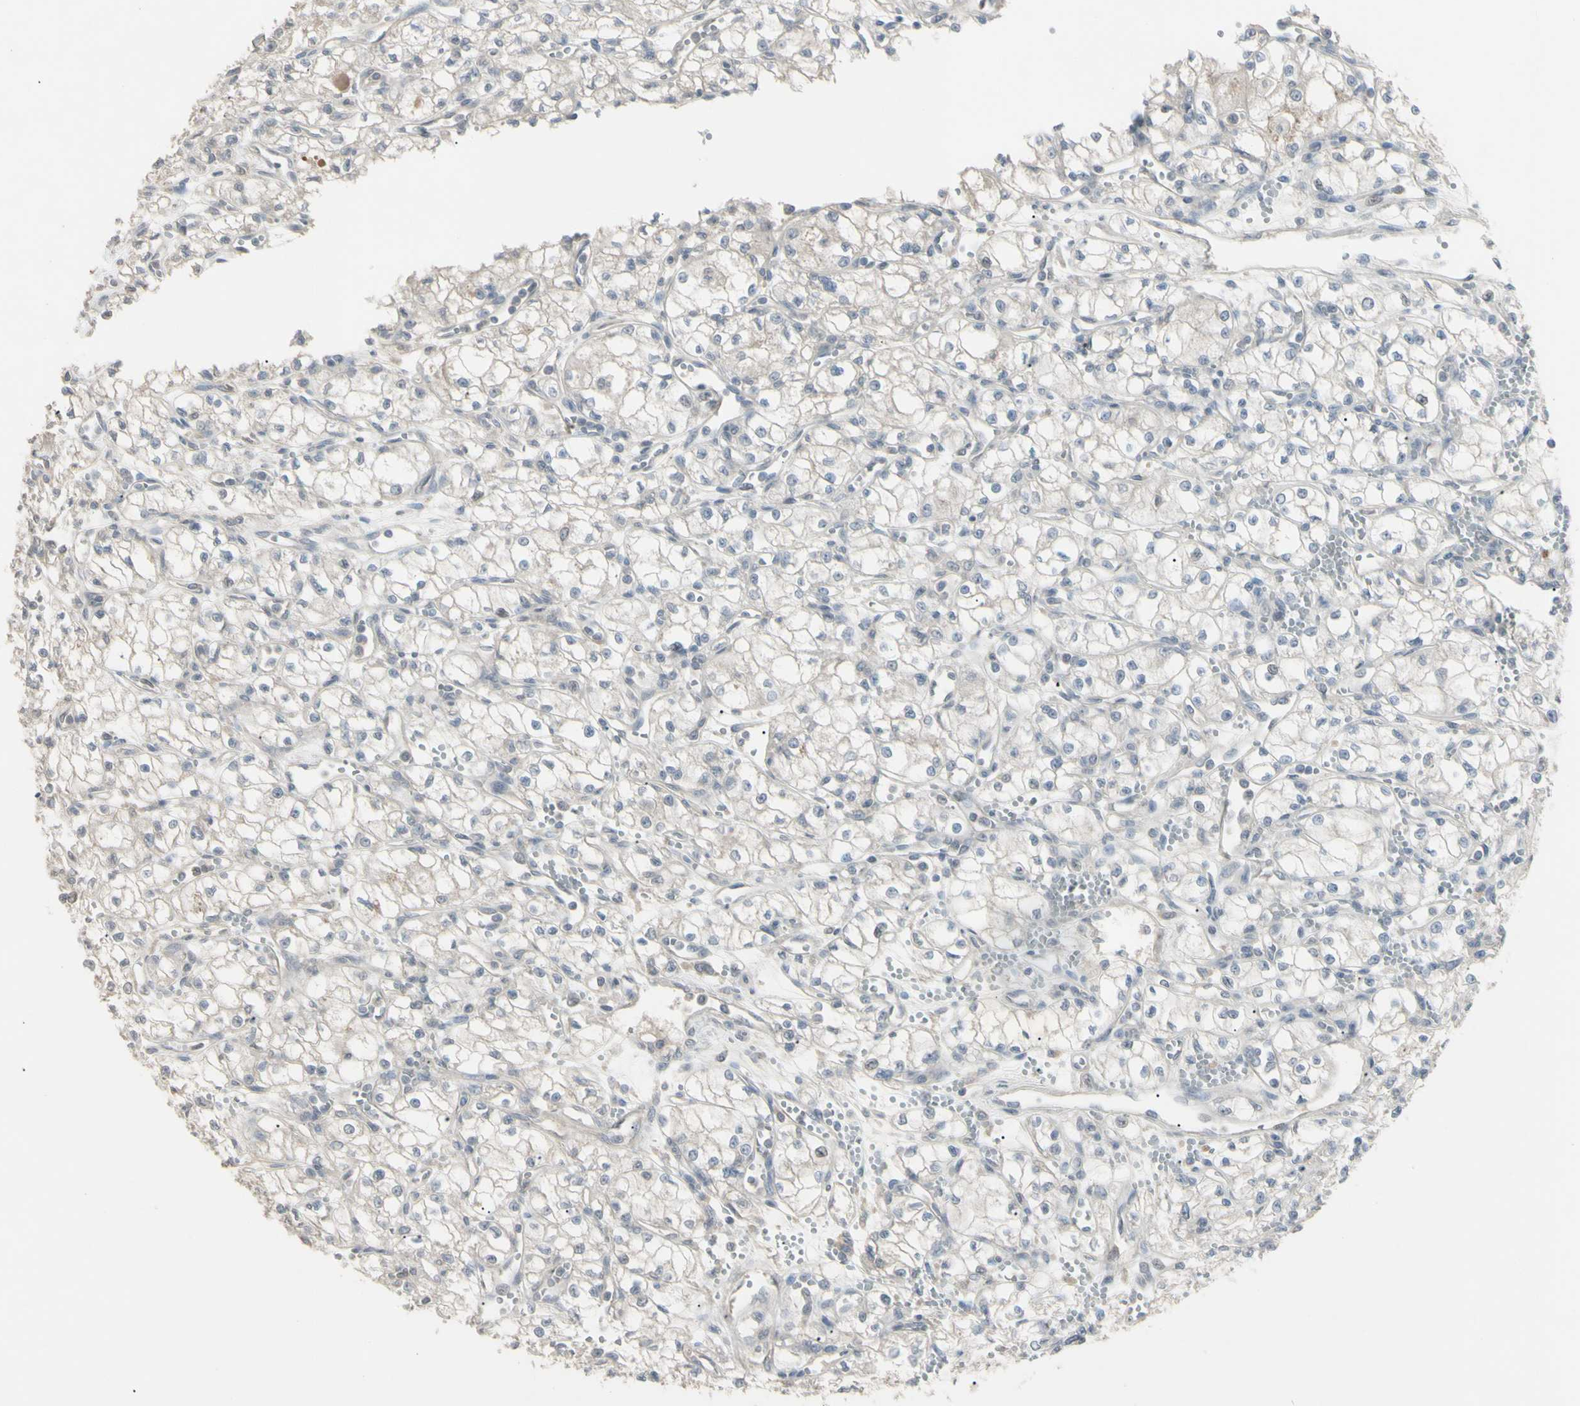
{"staining": {"intensity": "negative", "quantity": "none", "location": "none"}, "tissue": "renal cancer", "cell_type": "Tumor cells", "image_type": "cancer", "snomed": [{"axis": "morphology", "description": "Normal tissue, NOS"}, {"axis": "morphology", "description": "Adenocarcinoma, NOS"}, {"axis": "topography", "description": "Kidney"}], "caption": "Tumor cells are negative for brown protein staining in adenocarcinoma (renal). (DAB (3,3'-diaminobenzidine) immunohistochemistry (IHC), high magnification).", "gene": "PIAS4", "patient": {"sex": "male", "age": 59}}